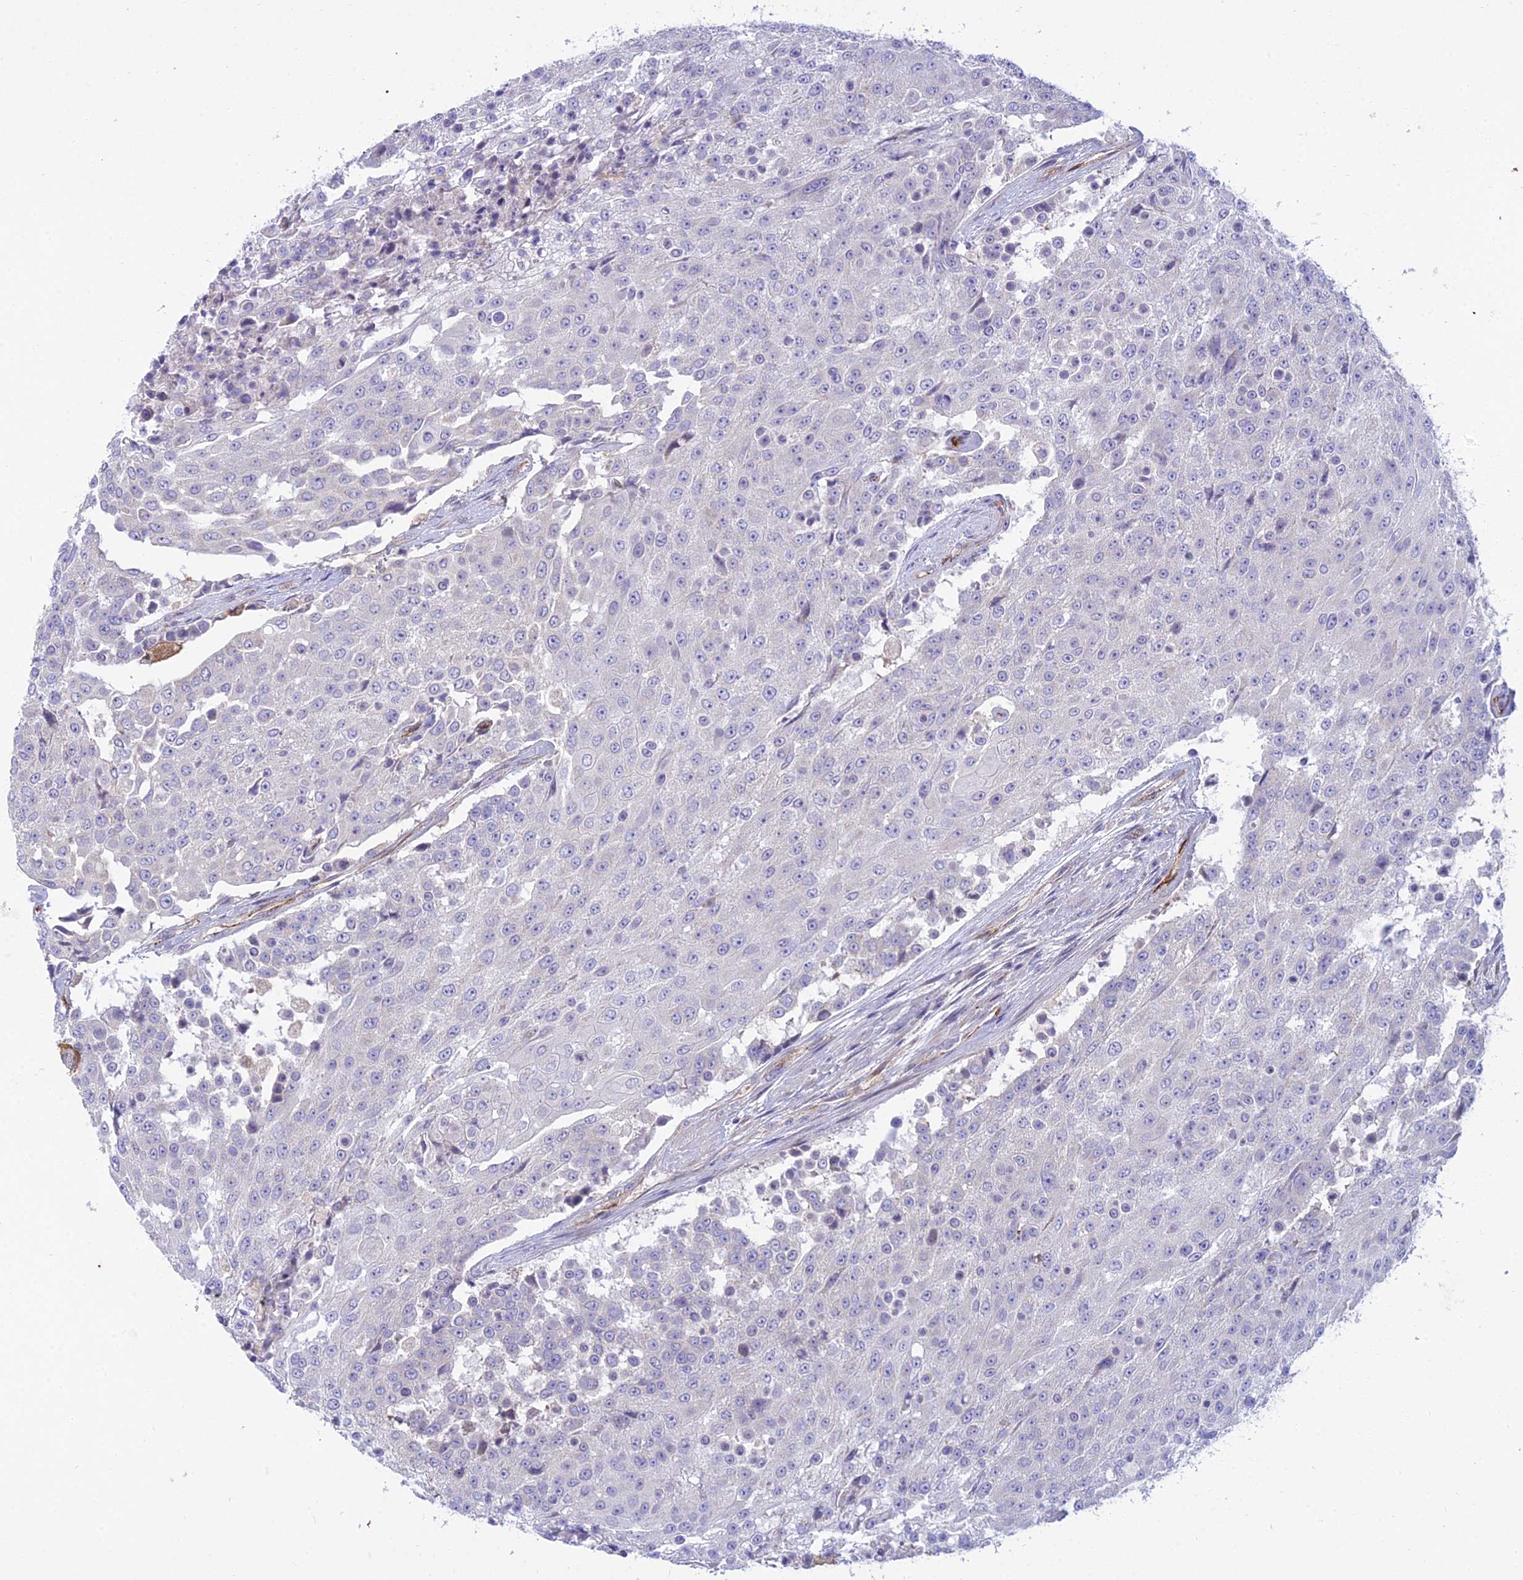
{"staining": {"intensity": "negative", "quantity": "none", "location": "none"}, "tissue": "urothelial cancer", "cell_type": "Tumor cells", "image_type": "cancer", "snomed": [{"axis": "morphology", "description": "Urothelial carcinoma, High grade"}, {"axis": "topography", "description": "Urinary bladder"}], "caption": "Immunohistochemistry image of neoplastic tissue: urothelial cancer stained with DAB exhibits no significant protein expression in tumor cells. (DAB (3,3'-diaminobenzidine) IHC with hematoxylin counter stain).", "gene": "DUS2", "patient": {"sex": "female", "age": 63}}